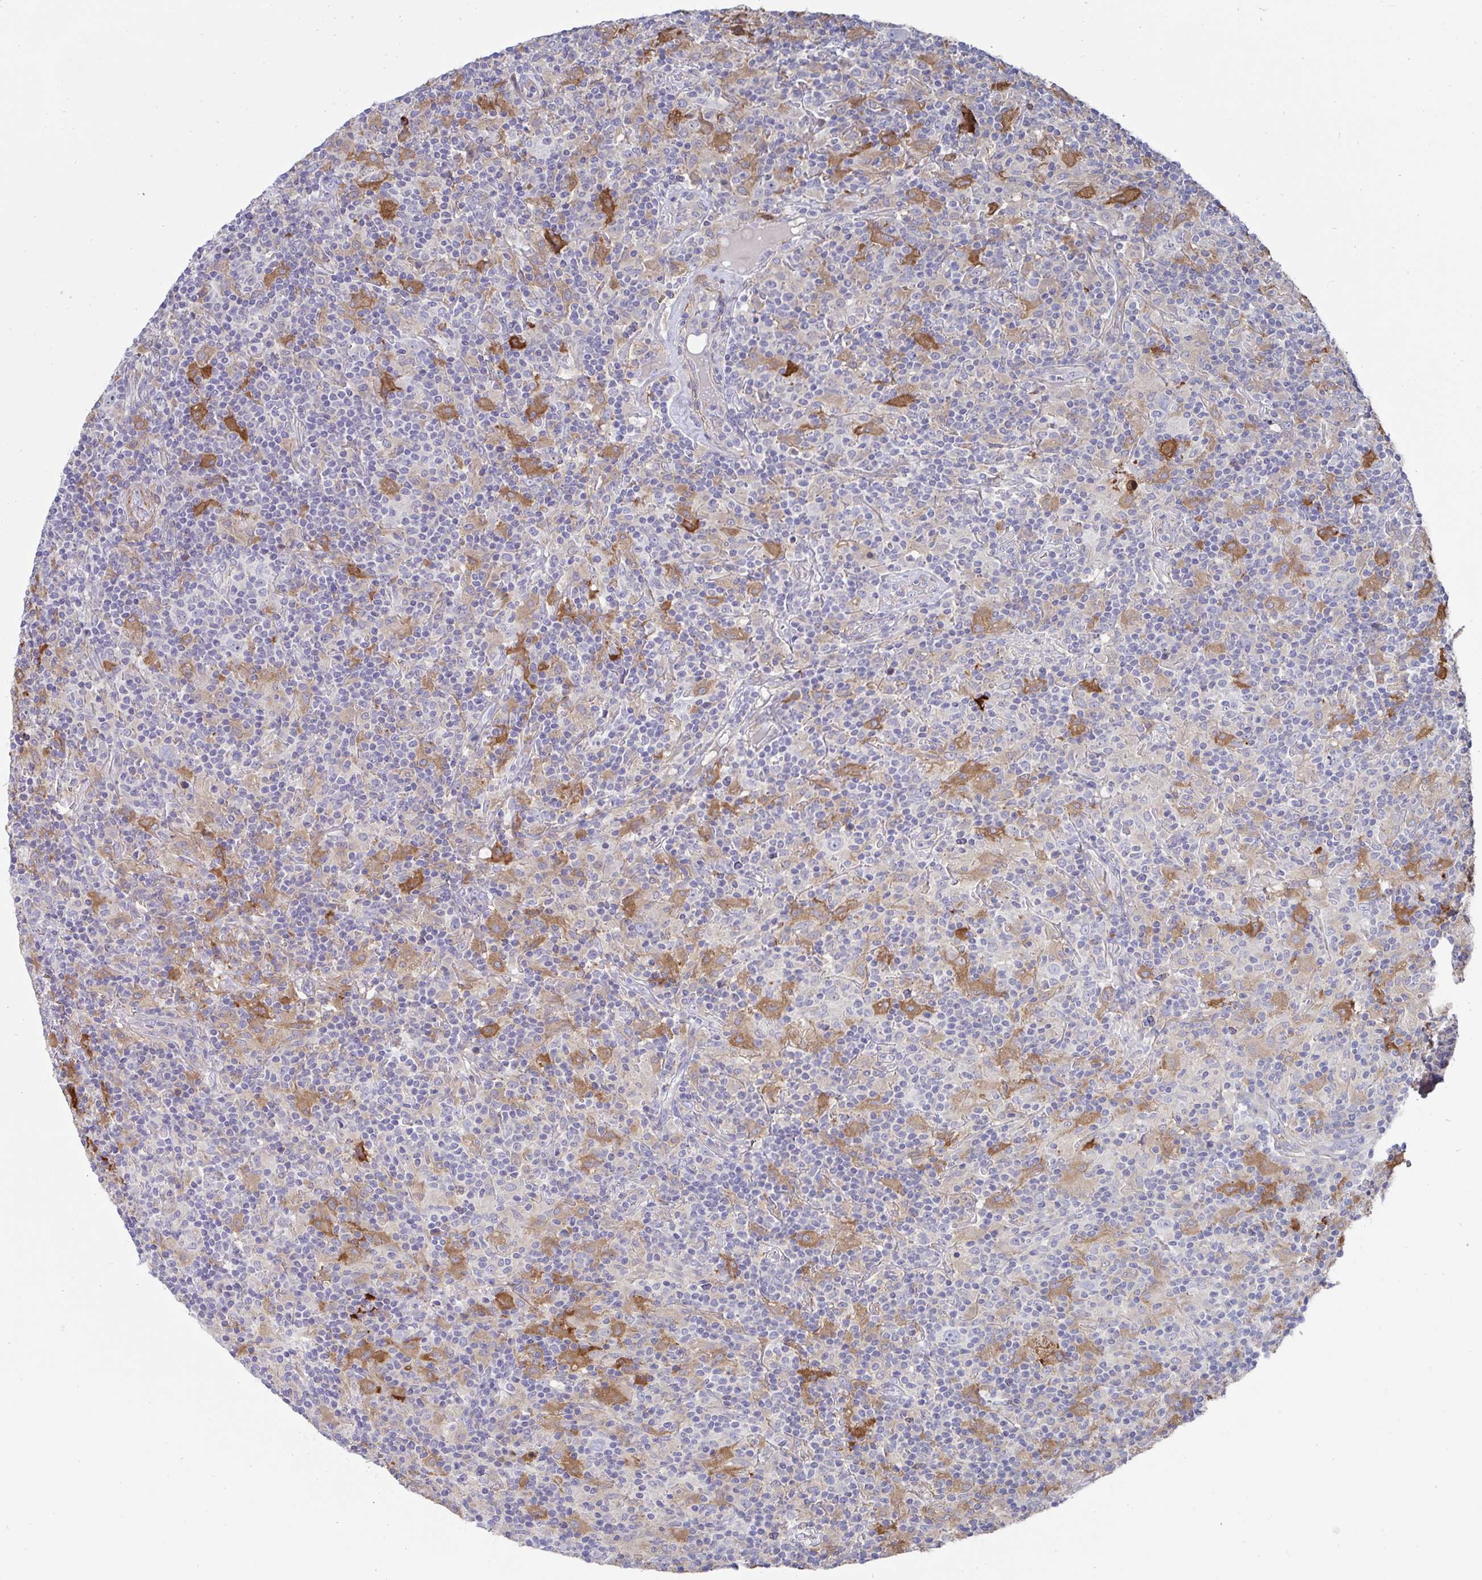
{"staining": {"intensity": "negative", "quantity": "none", "location": "none"}, "tissue": "lymphoma", "cell_type": "Tumor cells", "image_type": "cancer", "snomed": [{"axis": "morphology", "description": "Hodgkin's disease, NOS"}, {"axis": "topography", "description": "Lymph node"}], "caption": "A histopathology image of Hodgkin's disease stained for a protein demonstrates no brown staining in tumor cells.", "gene": "FBXL13", "patient": {"sex": "male", "age": 70}}